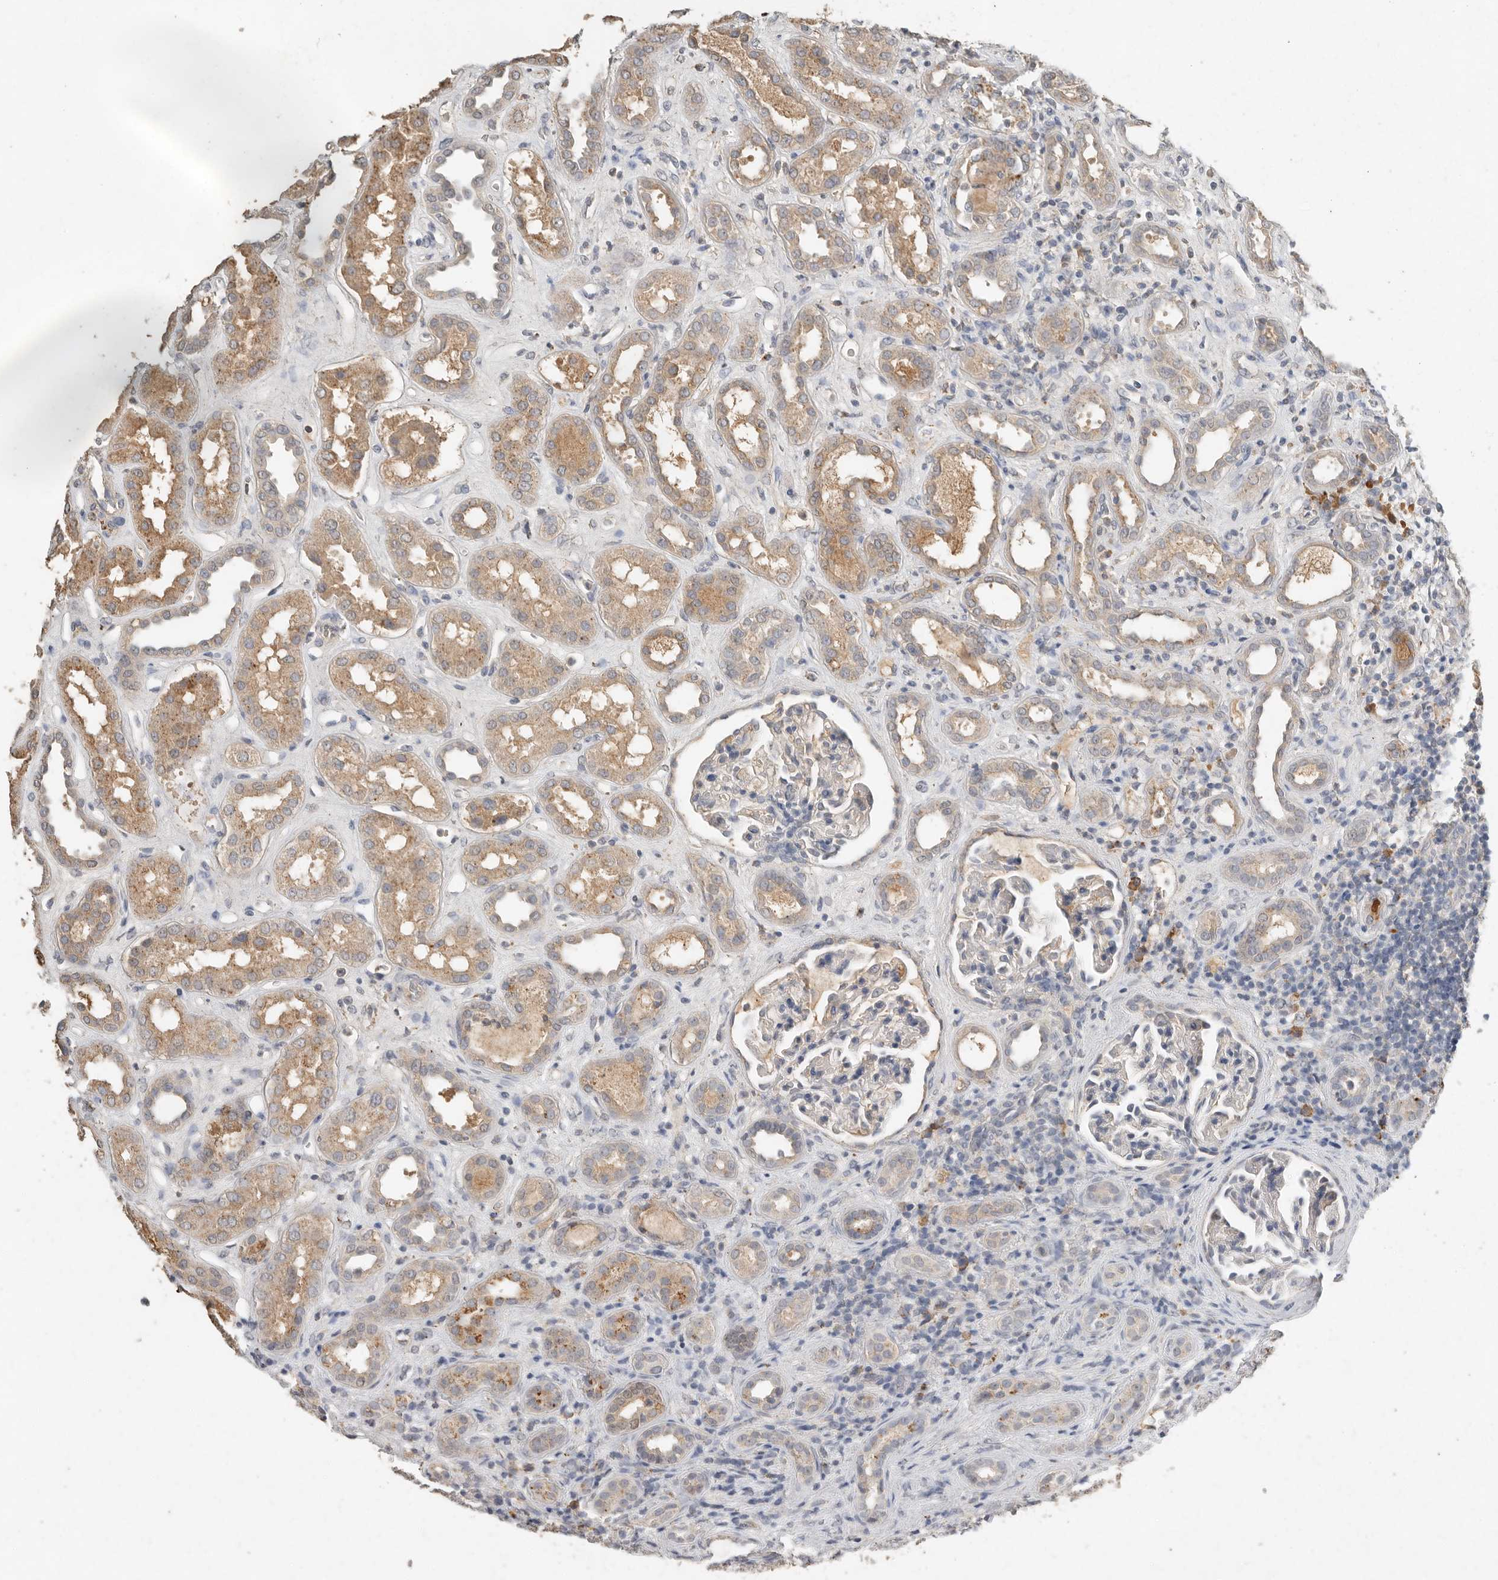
{"staining": {"intensity": "weak", "quantity": "<25%", "location": "cytoplasmic/membranous"}, "tissue": "kidney", "cell_type": "Cells in glomeruli", "image_type": "normal", "snomed": [{"axis": "morphology", "description": "Normal tissue, NOS"}, {"axis": "topography", "description": "Kidney"}], "caption": "Immunohistochemistry photomicrograph of benign kidney: human kidney stained with DAB reveals no significant protein positivity in cells in glomeruli. Brightfield microscopy of IHC stained with DAB (brown) and hematoxylin (blue), captured at high magnification.", "gene": "CTF1", "patient": {"sex": "male", "age": 59}}